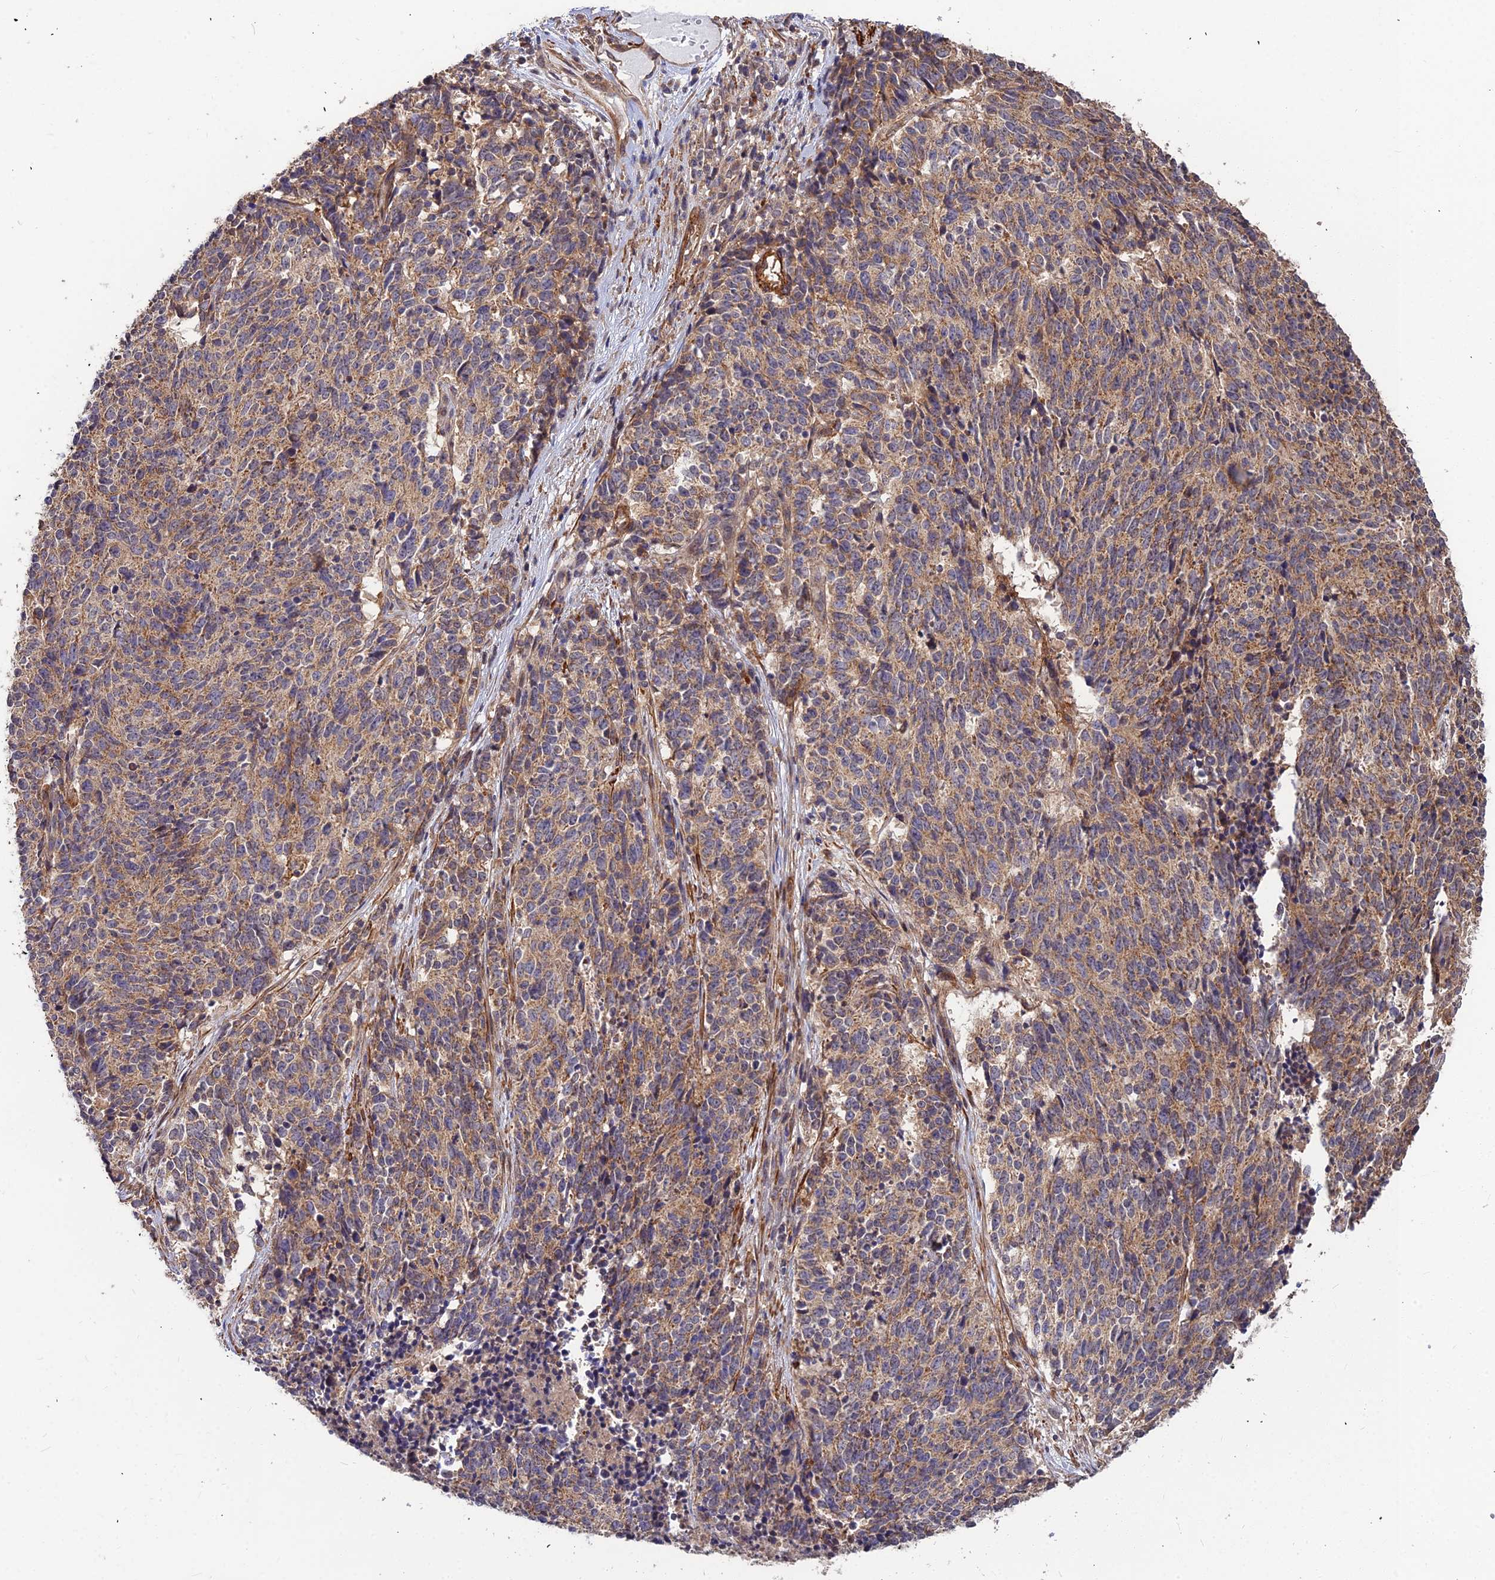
{"staining": {"intensity": "moderate", "quantity": ">75%", "location": "cytoplasmic/membranous"}, "tissue": "cervical cancer", "cell_type": "Tumor cells", "image_type": "cancer", "snomed": [{"axis": "morphology", "description": "Squamous cell carcinoma, NOS"}, {"axis": "topography", "description": "Cervix"}], "caption": "Cervical cancer stained with a protein marker exhibits moderate staining in tumor cells.", "gene": "LEKR1", "patient": {"sex": "female", "age": 29}}